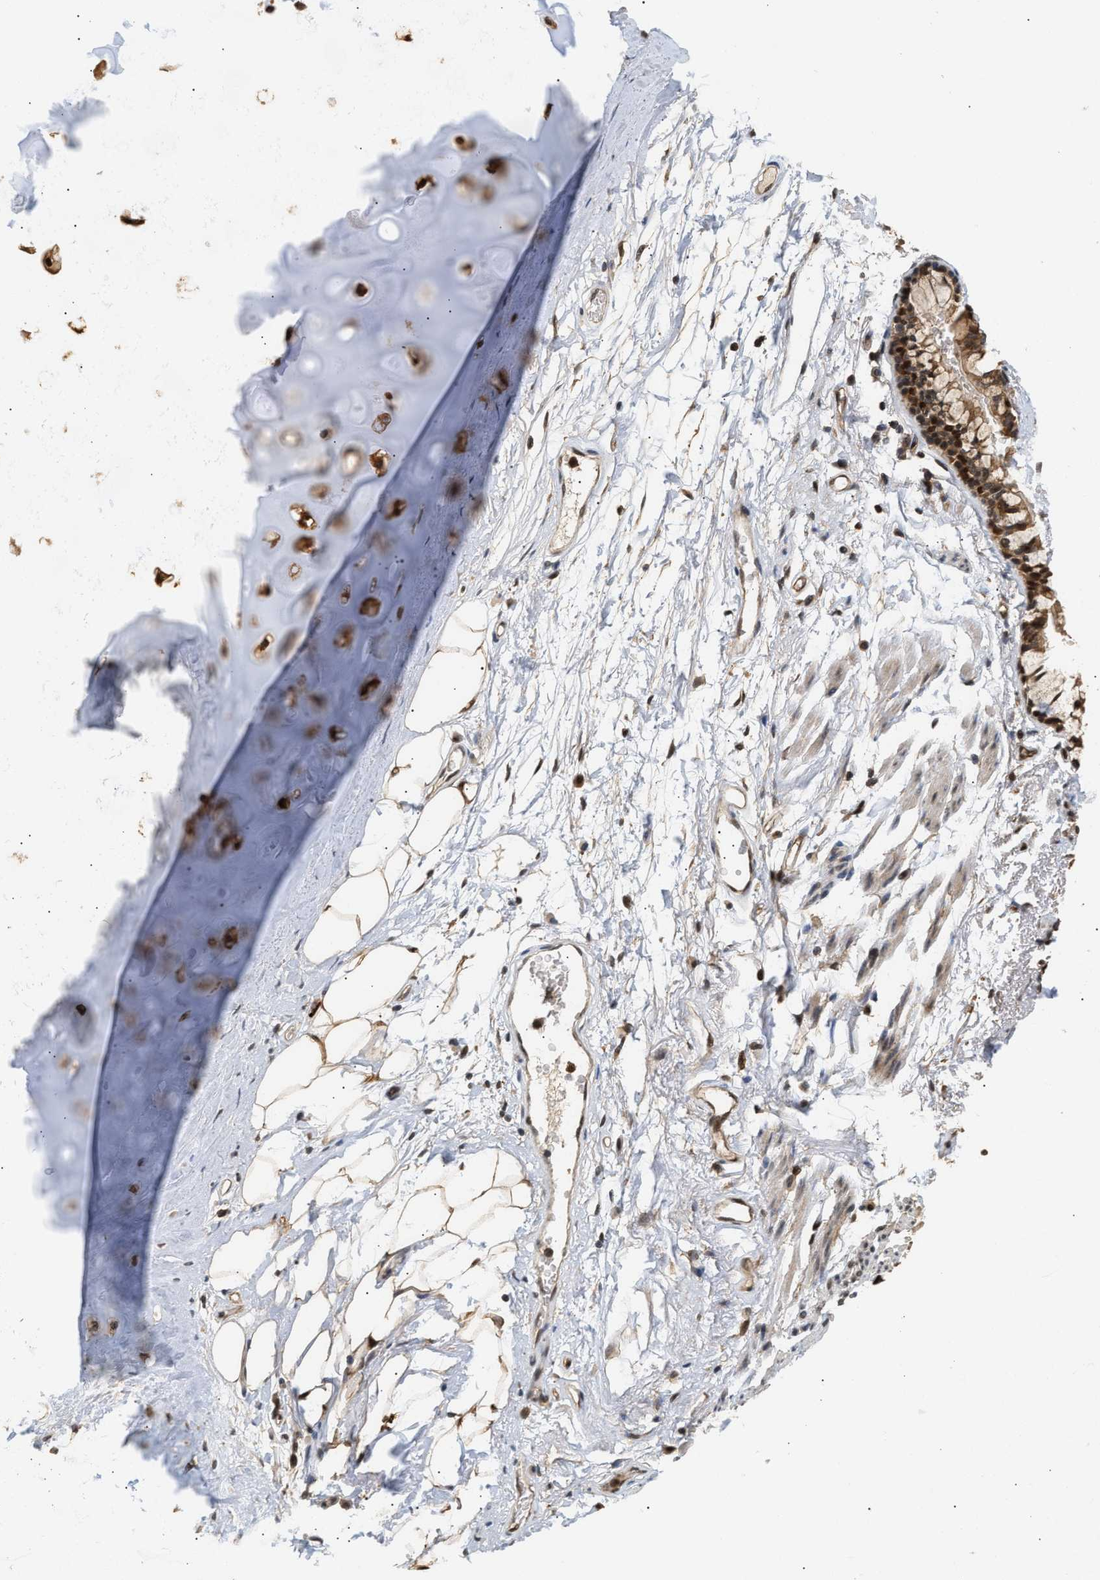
{"staining": {"intensity": "moderate", "quantity": ">75%", "location": "cytoplasmic/membranous,nuclear"}, "tissue": "adipose tissue", "cell_type": "Adipocytes", "image_type": "normal", "snomed": [{"axis": "morphology", "description": "Normal tissue, NOS"}, {"axis": "topography", "description": "Cartilage tissue"}, {"axis": "topography", "description": "Bronchus"}], "caption": "Immunohistochemical staining of unremarkable adipose tissue reveals moderate cytoplasmic/membranous,nuclear protein expression in about >75% of adipocytes.", "gene": "ABHD5", "patient": {"sex": "female", "age": 73}}